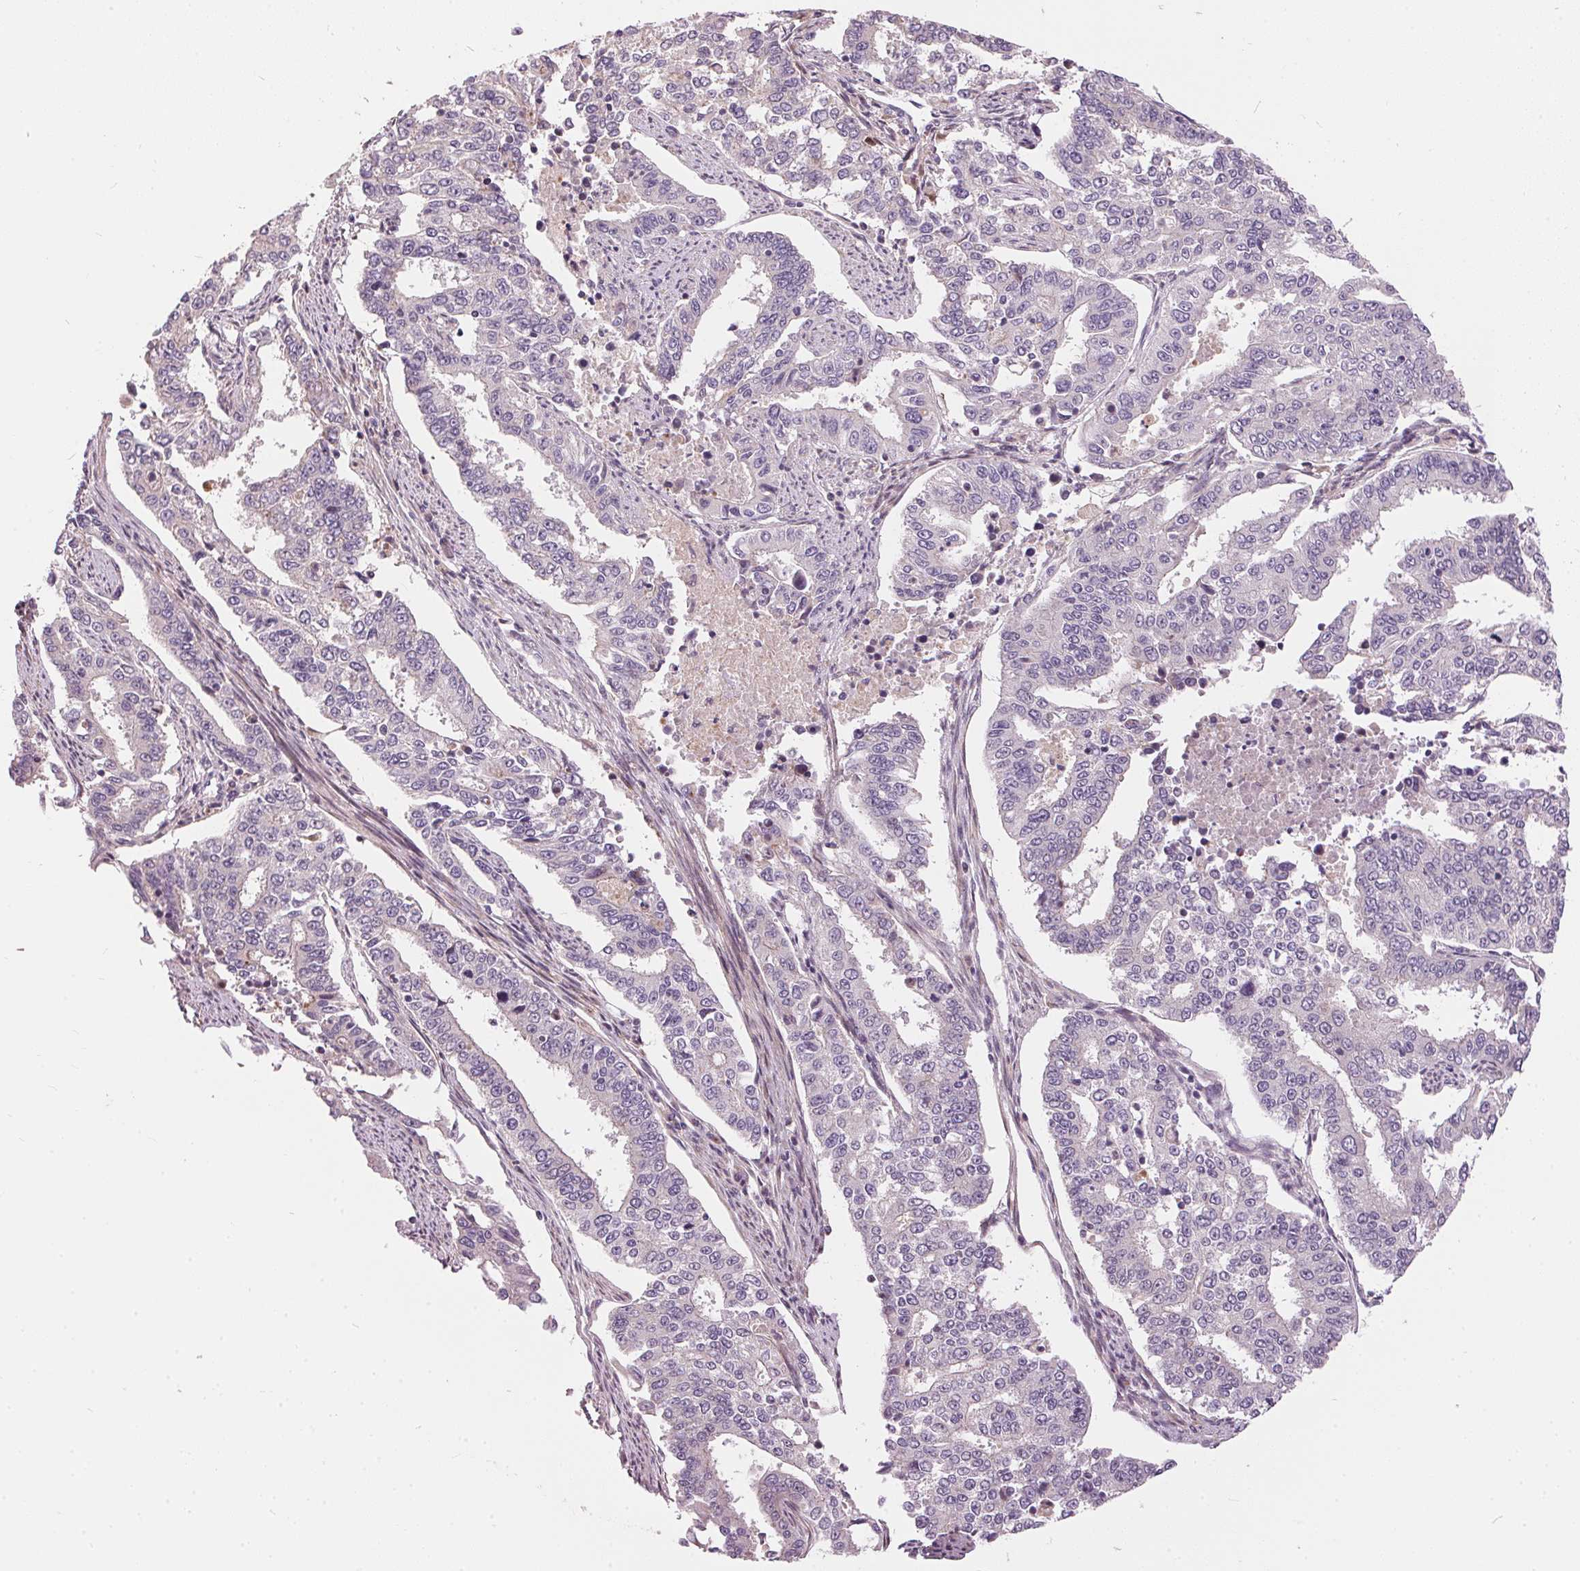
{"staining": {"intensity": "negative", "quantity": "none", "location": "none"}, "tissue": "endometrial cancer", "cell_type": "Tumor cells", "image_type": "cancer", "snomed": [{"axis": "morphology", "description": "Adenocarcinoma, NOS"}, {"axis": "topography", "description": "Uterus"}], "caption": "A histopathology image of endometrial adenocarcinoma stained for a protein shows no brown staining in tumor cells. (Brightfield microscopy of DAB immunohistochemistry at high magnification).", "gene": "UNC13B", "patient": {"sex": "female", "age": 59}}